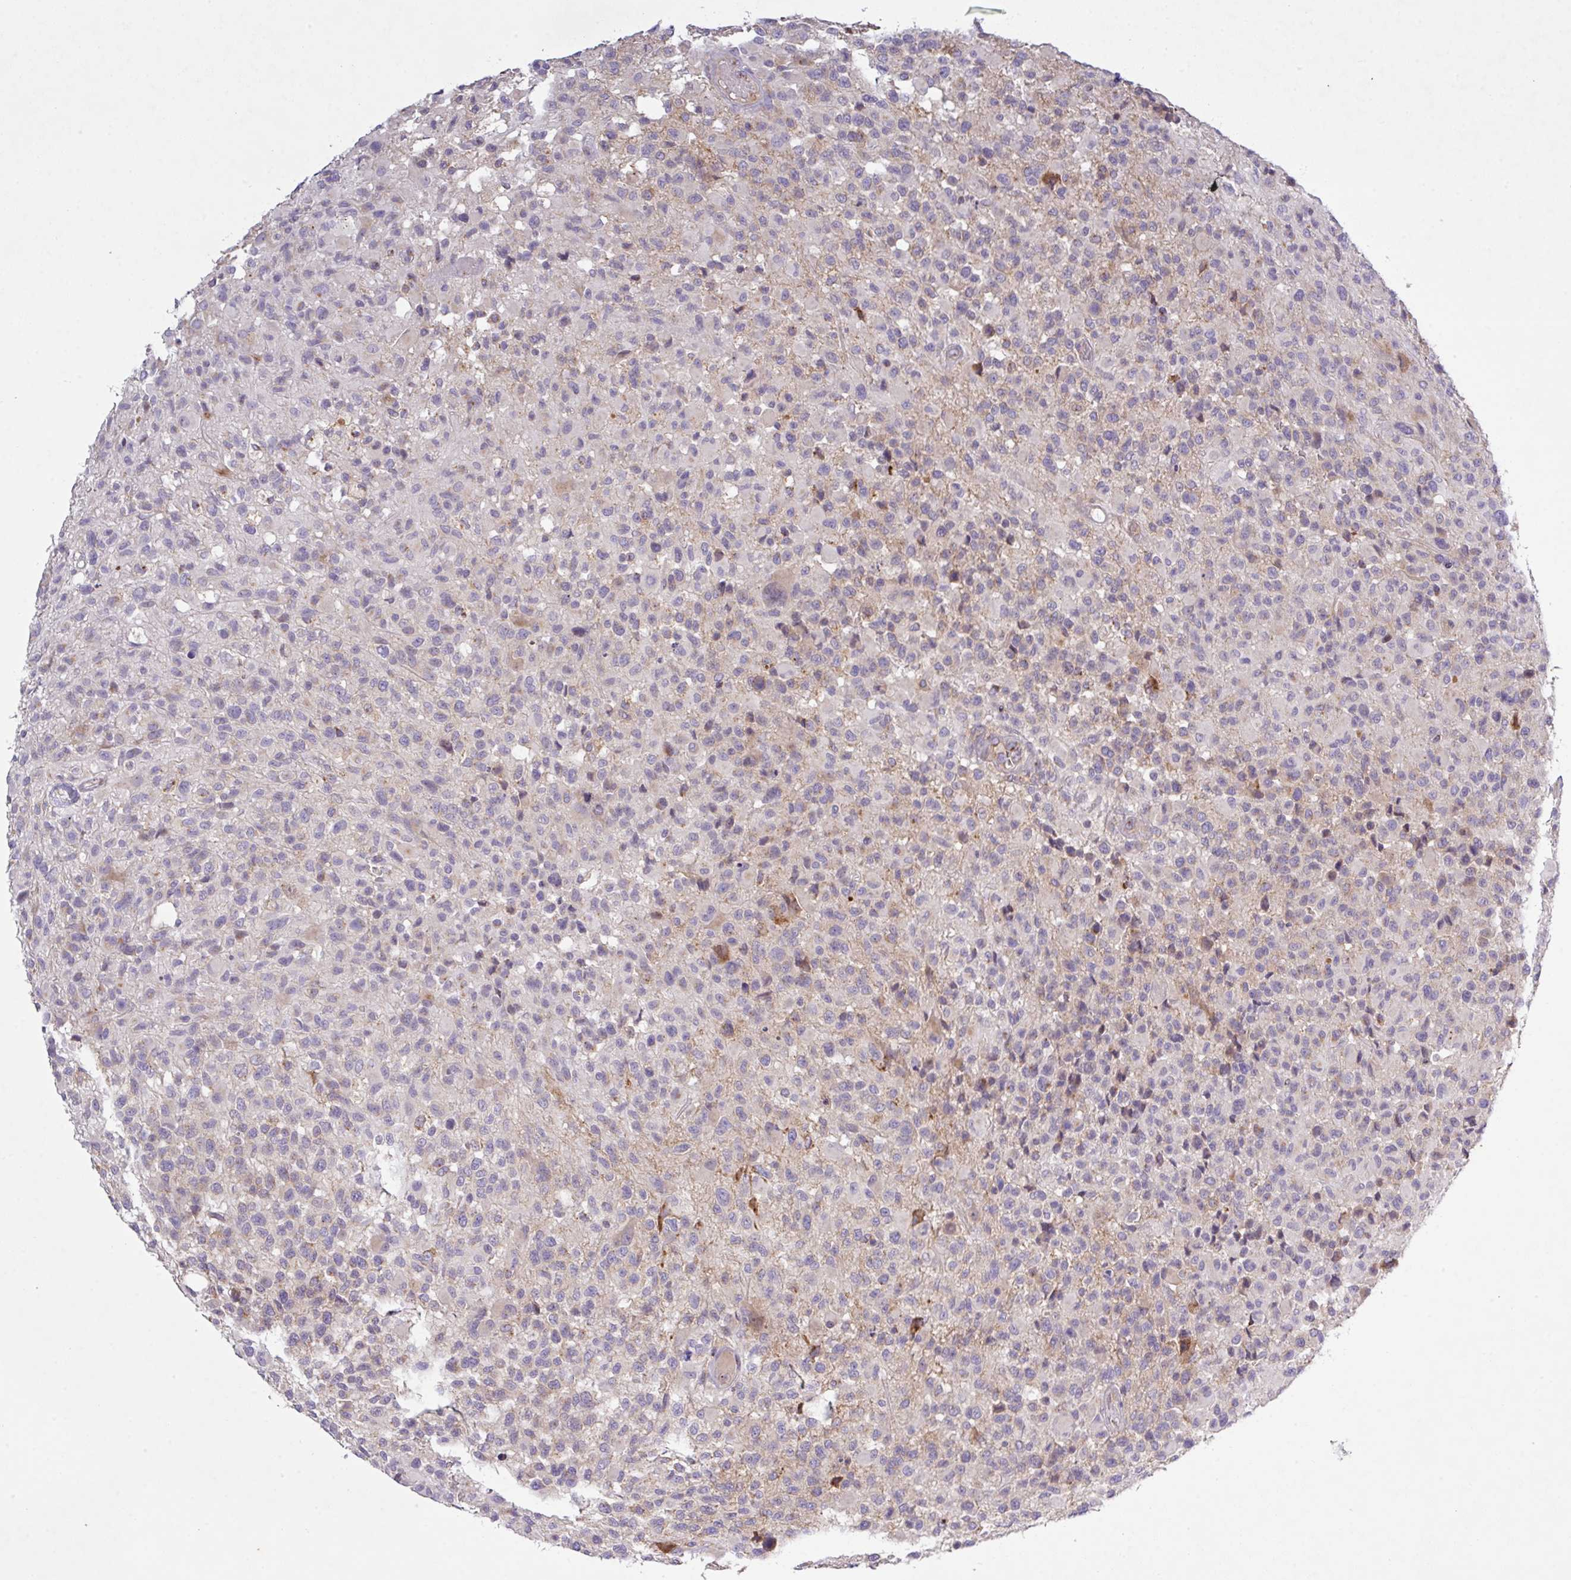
{"staining": {"intensity": "weak", "quantity": "<25%", "location": "cytoplasmic/membranous"}, "tissue": "glioma", "cell_type": "Tumor cells", "image_type": "cancer", "snomed": [{"axis": "morphology", "description": "Glioma, malignant, High grade"}, {"axis": "morphology", "description": "Glioblastoma, NOS"}, {"axis": "topography", "description": "Brain"}], "caption": "Glioma was stained to show a protein in brown. There is no significant staining in tumor cells.", "gene": "VTI1A", "patient": {"sex": "male", "age": 60}}